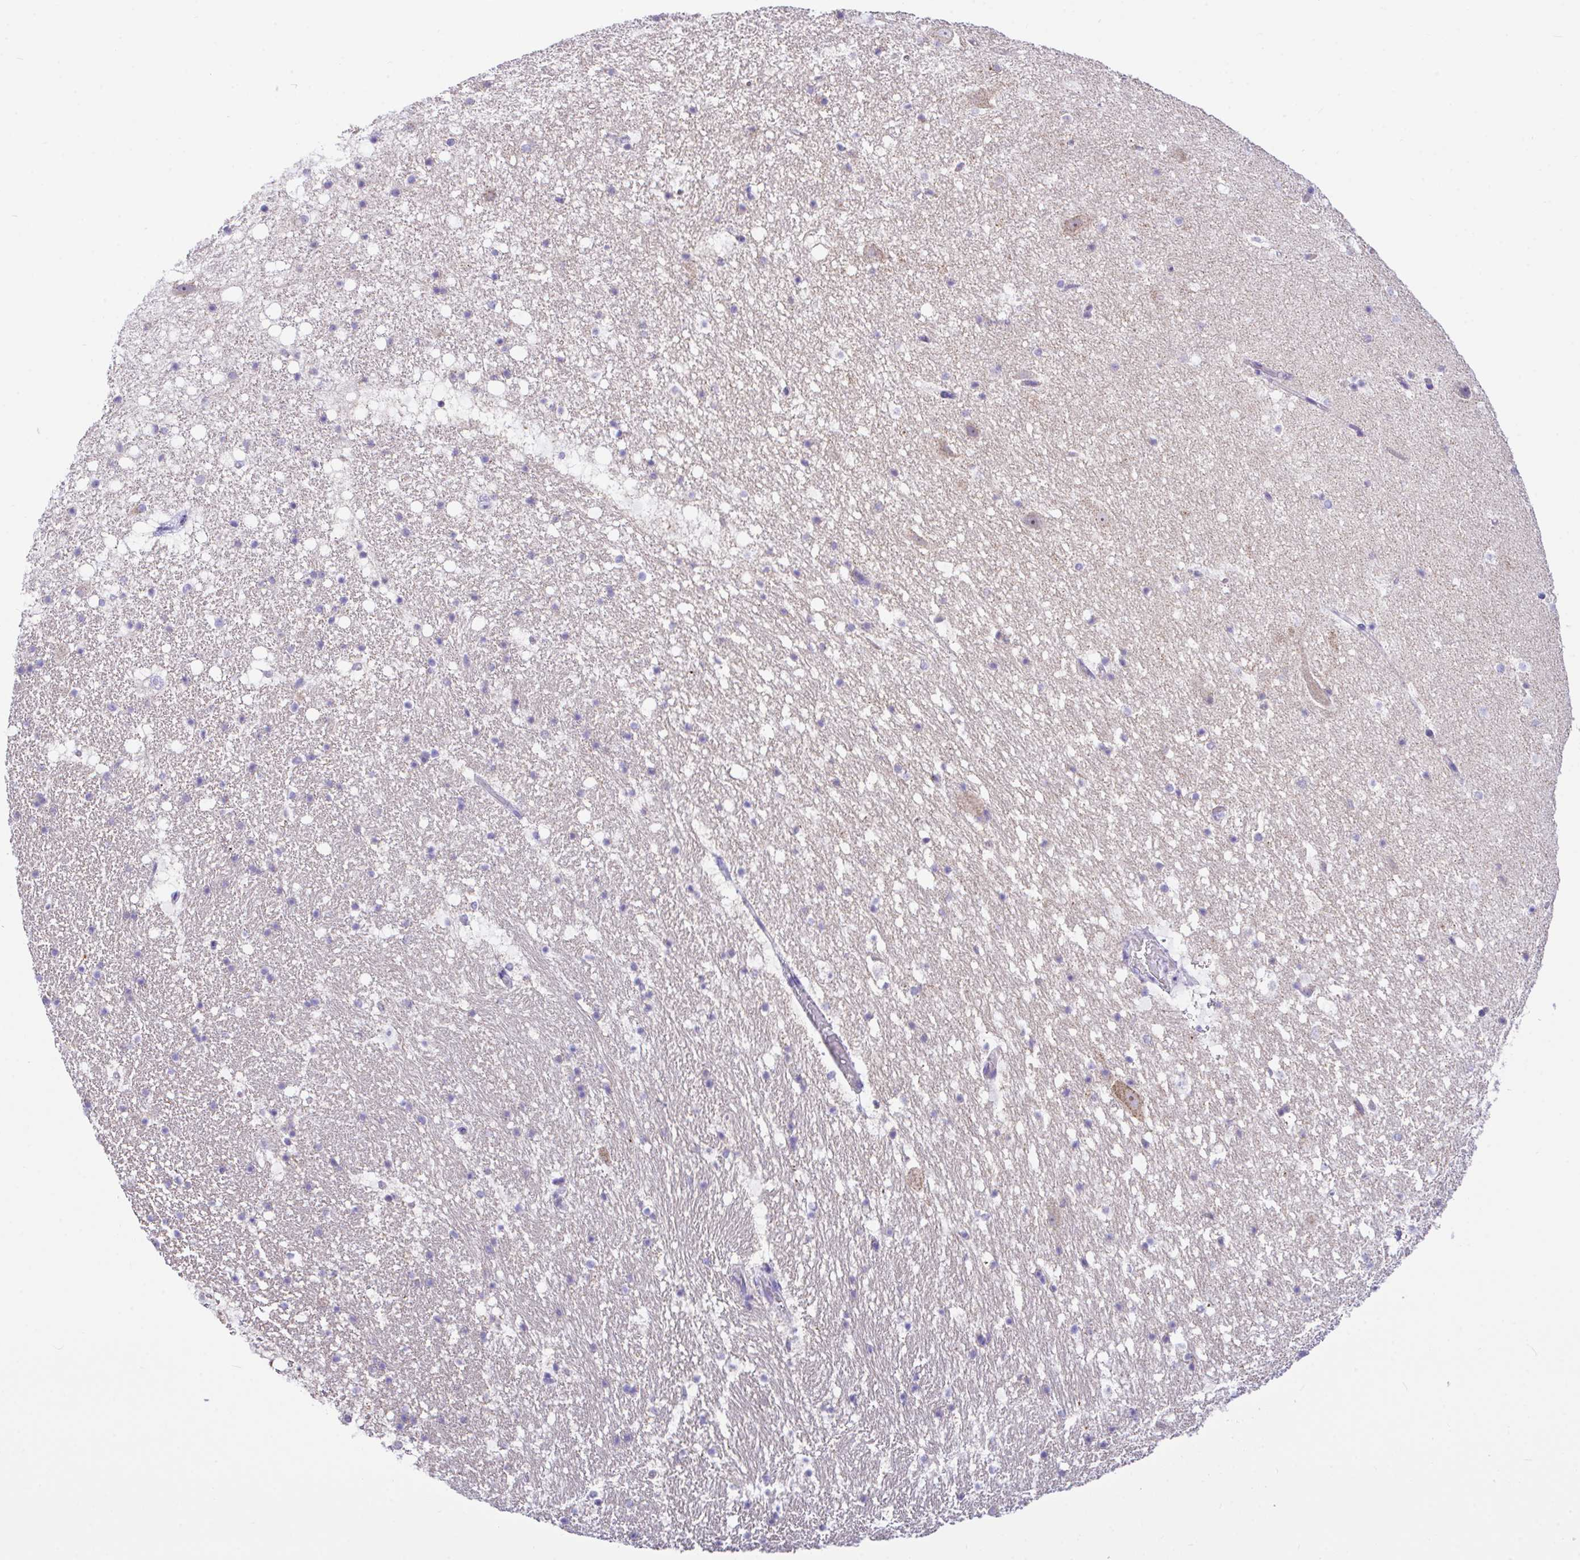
{"staining": {"intensity": "negative", "quantity": "none", "location": "none"}, "tissue": "hippocampus", "cell_type": "Glial cells", "image_type": "normal", "snomed": [{"axis": "morphology", "description": "Normal tissue, NOS"}, {"axis": "topography", "description": "Hippocampus"}], "caption": "This image is of unremarkable hippocampus stained with immunohistochemistry (IHC) to label a protein in brown with the nuclei are counter-stained blue. There is no expression in glial cells. (Brightfield microscopy of DAB IHC at high magnification).", "gene": "NLRP8", "patient": {"sex": "female", "age": 42}}